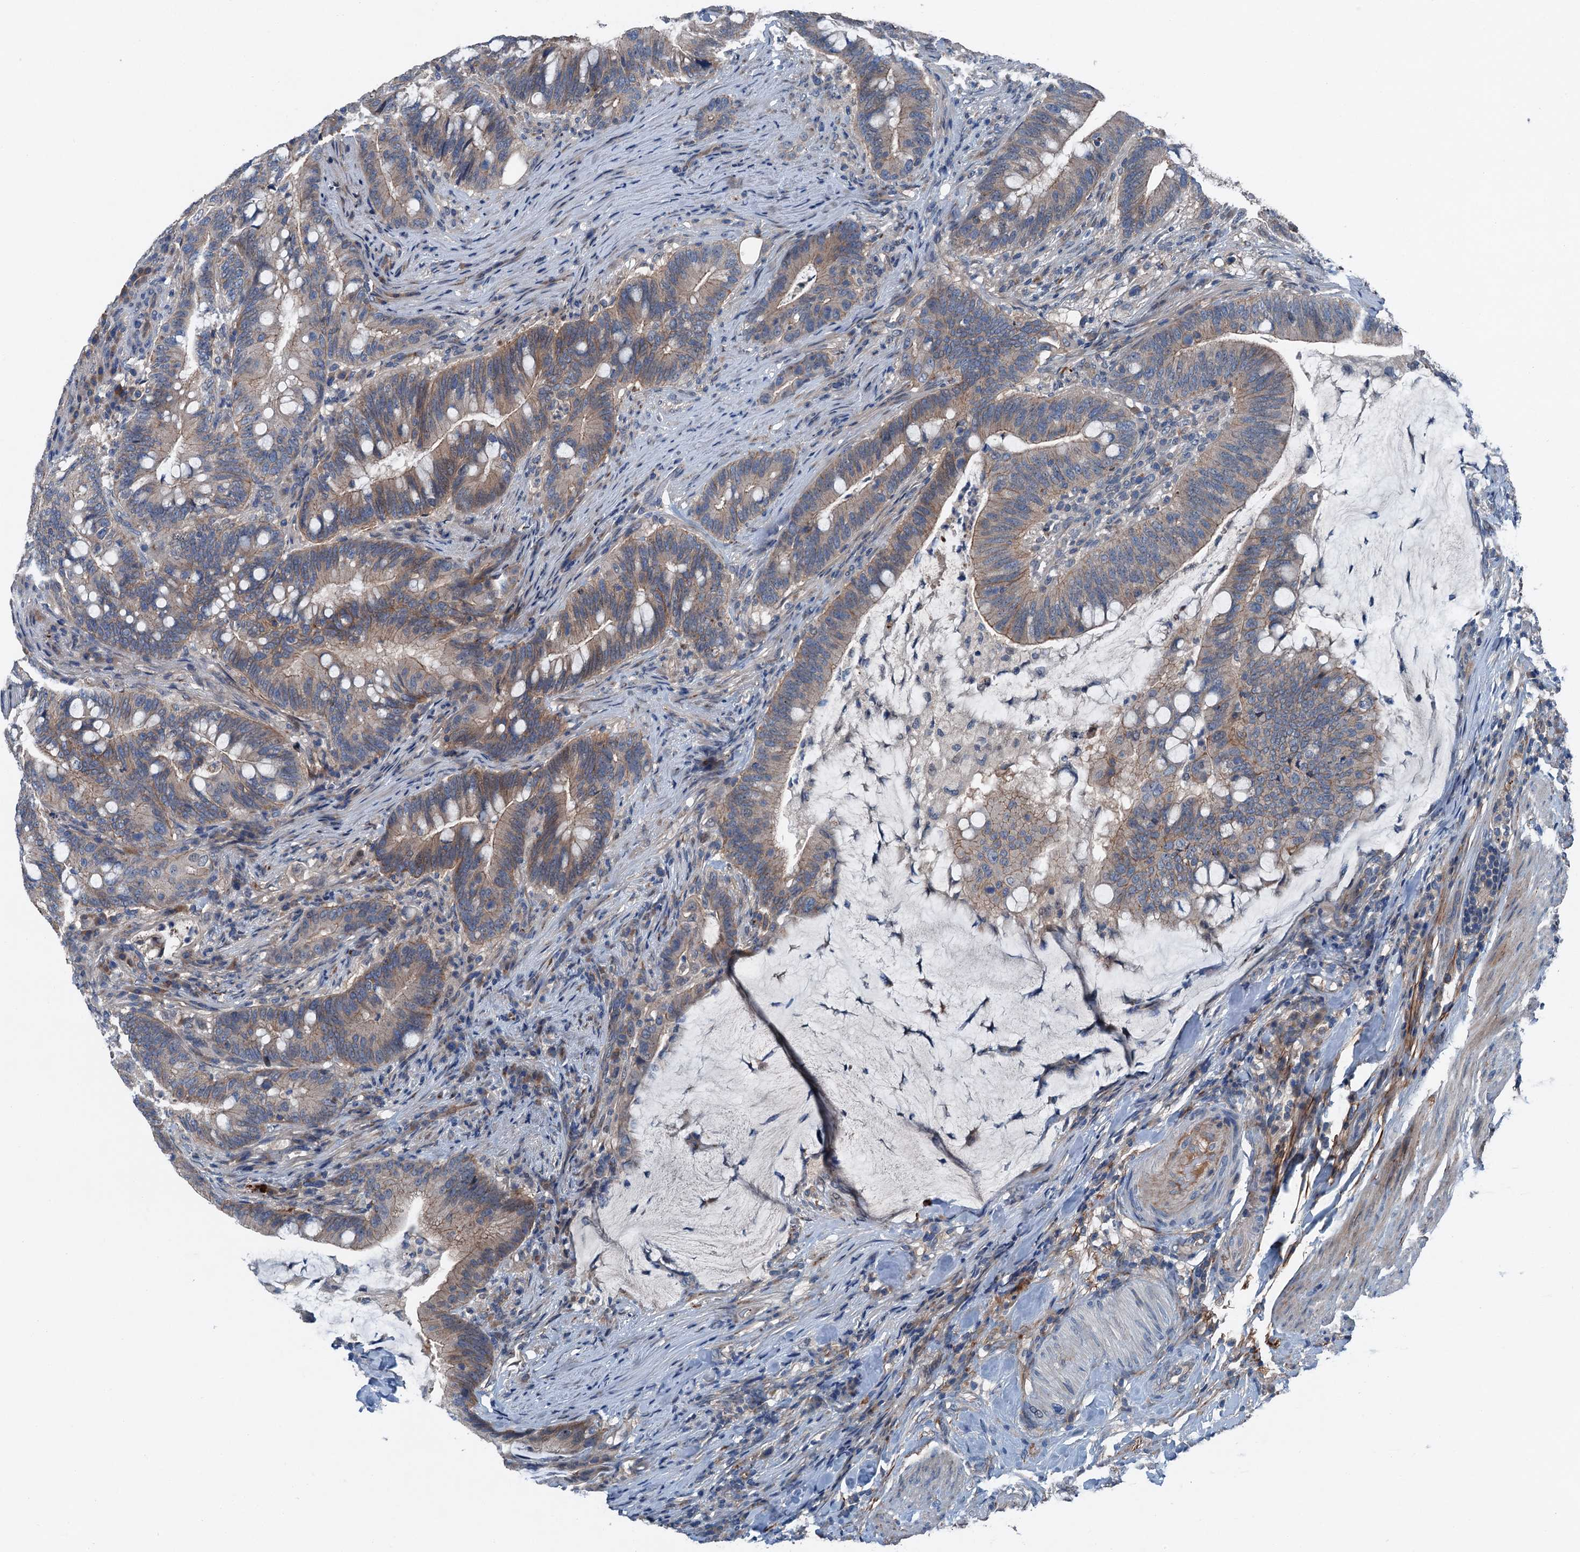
{"staining": {"intensity": "weak", "quantity": ">75%", "location": "cytoplasmic/membranous"}, "tissue": "colorectal cancer", "cell_type": "Tumor cells", "image_type": "cancer", "snomed": [{"axis": "morphology", "description": "Adenocarcinoma, NOS"}, {"axis": "topography", "description": "Colon"}], "caption": "This photomicrograph demonstrates immunohistochemistry staining of human colorectal adenocarcinoma, with low weak cytoplasmic/membranous positivity in about >75% of tumor cells.", "gene": "SLC2A10", "patient": {"sex": "female", "age": 66}}